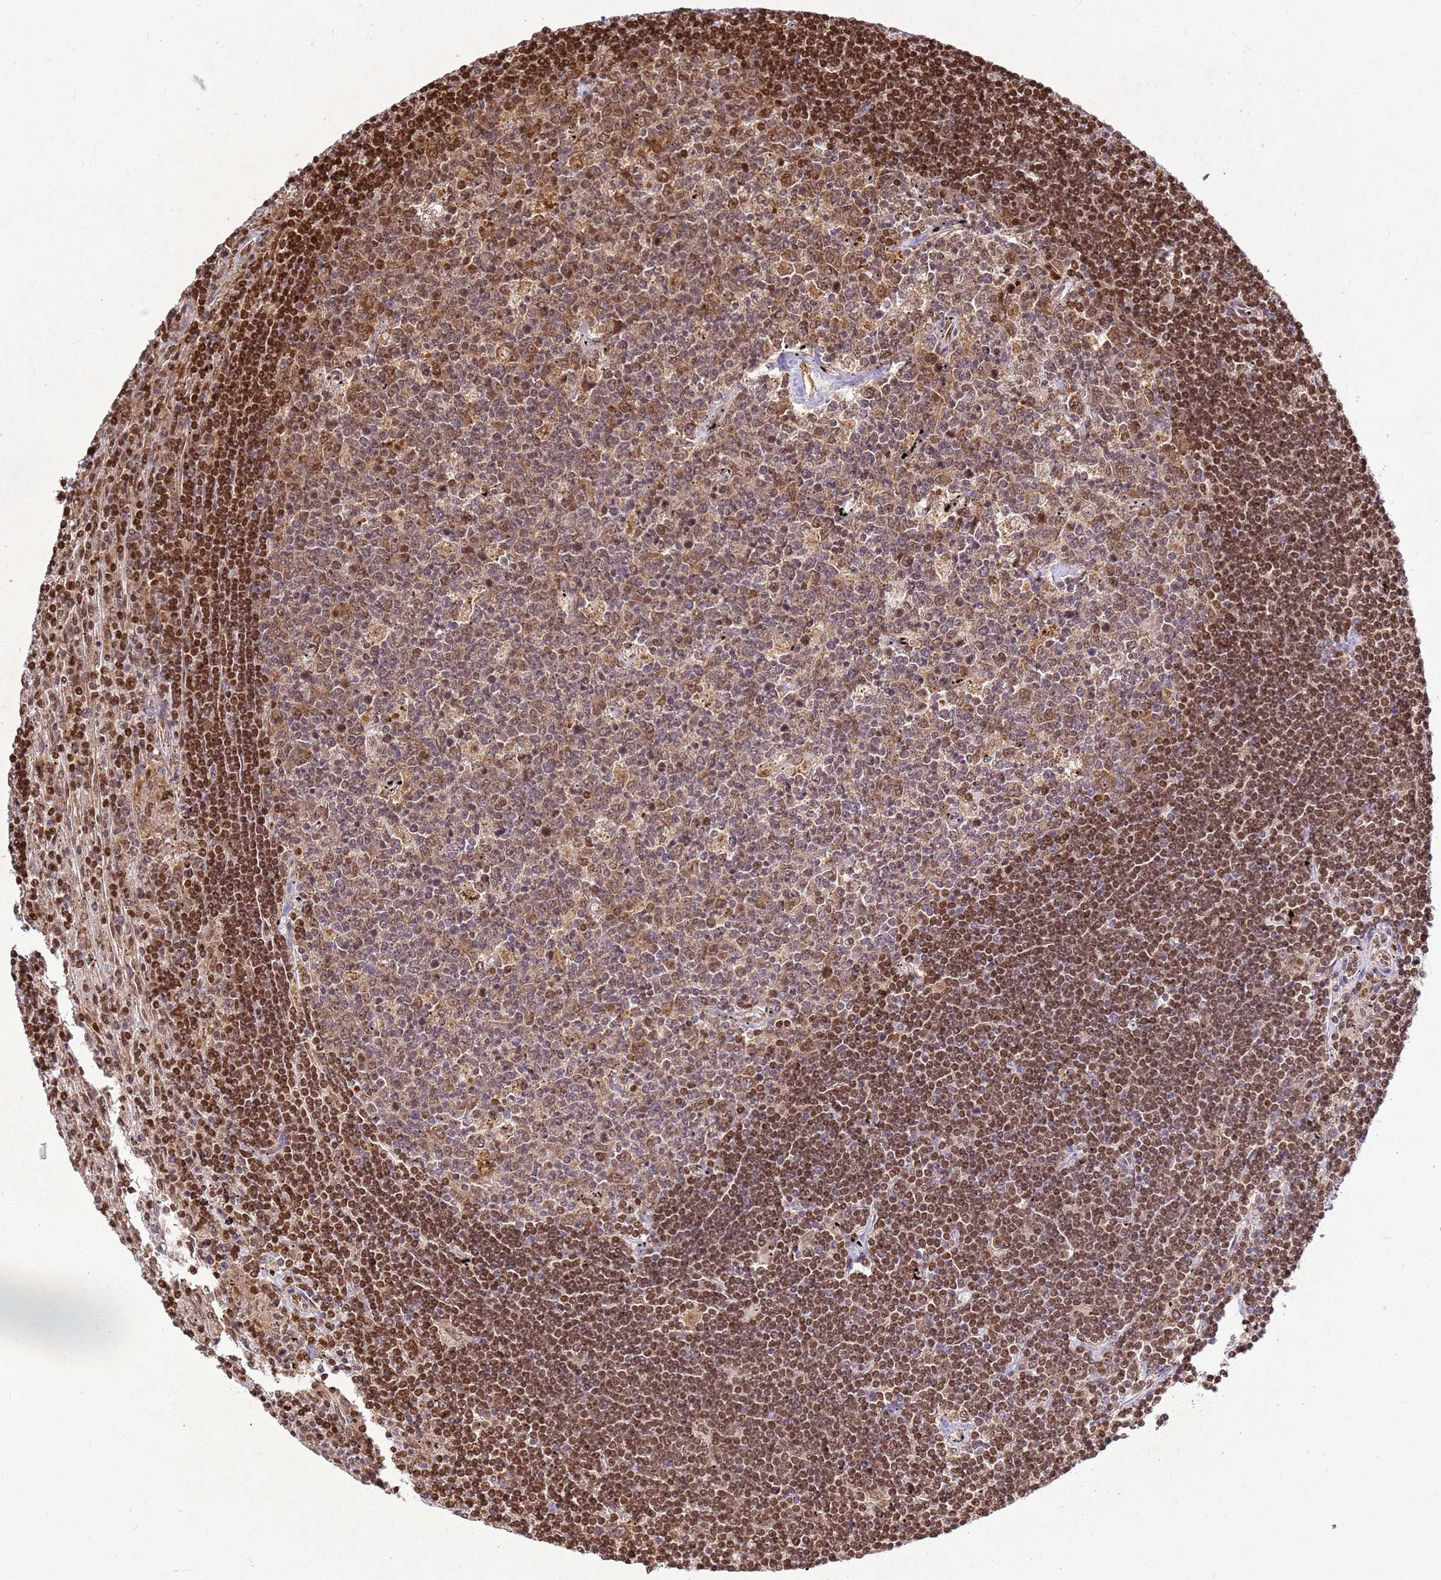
{"staining": {"intensity": "moderate", "quantity": ">75%", "location": "nuclear"}, "tissue": "lymphoma", "cell_type": "Tumor cells", "image_type": "cancer", "snomed": [{"axis": "morphology", "description": "Malignant lymphoma, non-Hodgkin's type, Low grade"}, {"axis": "topography", "description": "Spleen"}], "caption": "Immunohistochemistry (DAB) staining of human low-grade malignant lymphoma, non-Hodgkin's type exhibits moderate nuclear protein expression in about >75% of tumor cells. (Stains: DAB in brown, nuclei in blue, Microscopy: brightfield microscopy at high magnification).", "gene": "APEX1", "patient": {"sex": "male", "age": 76}}